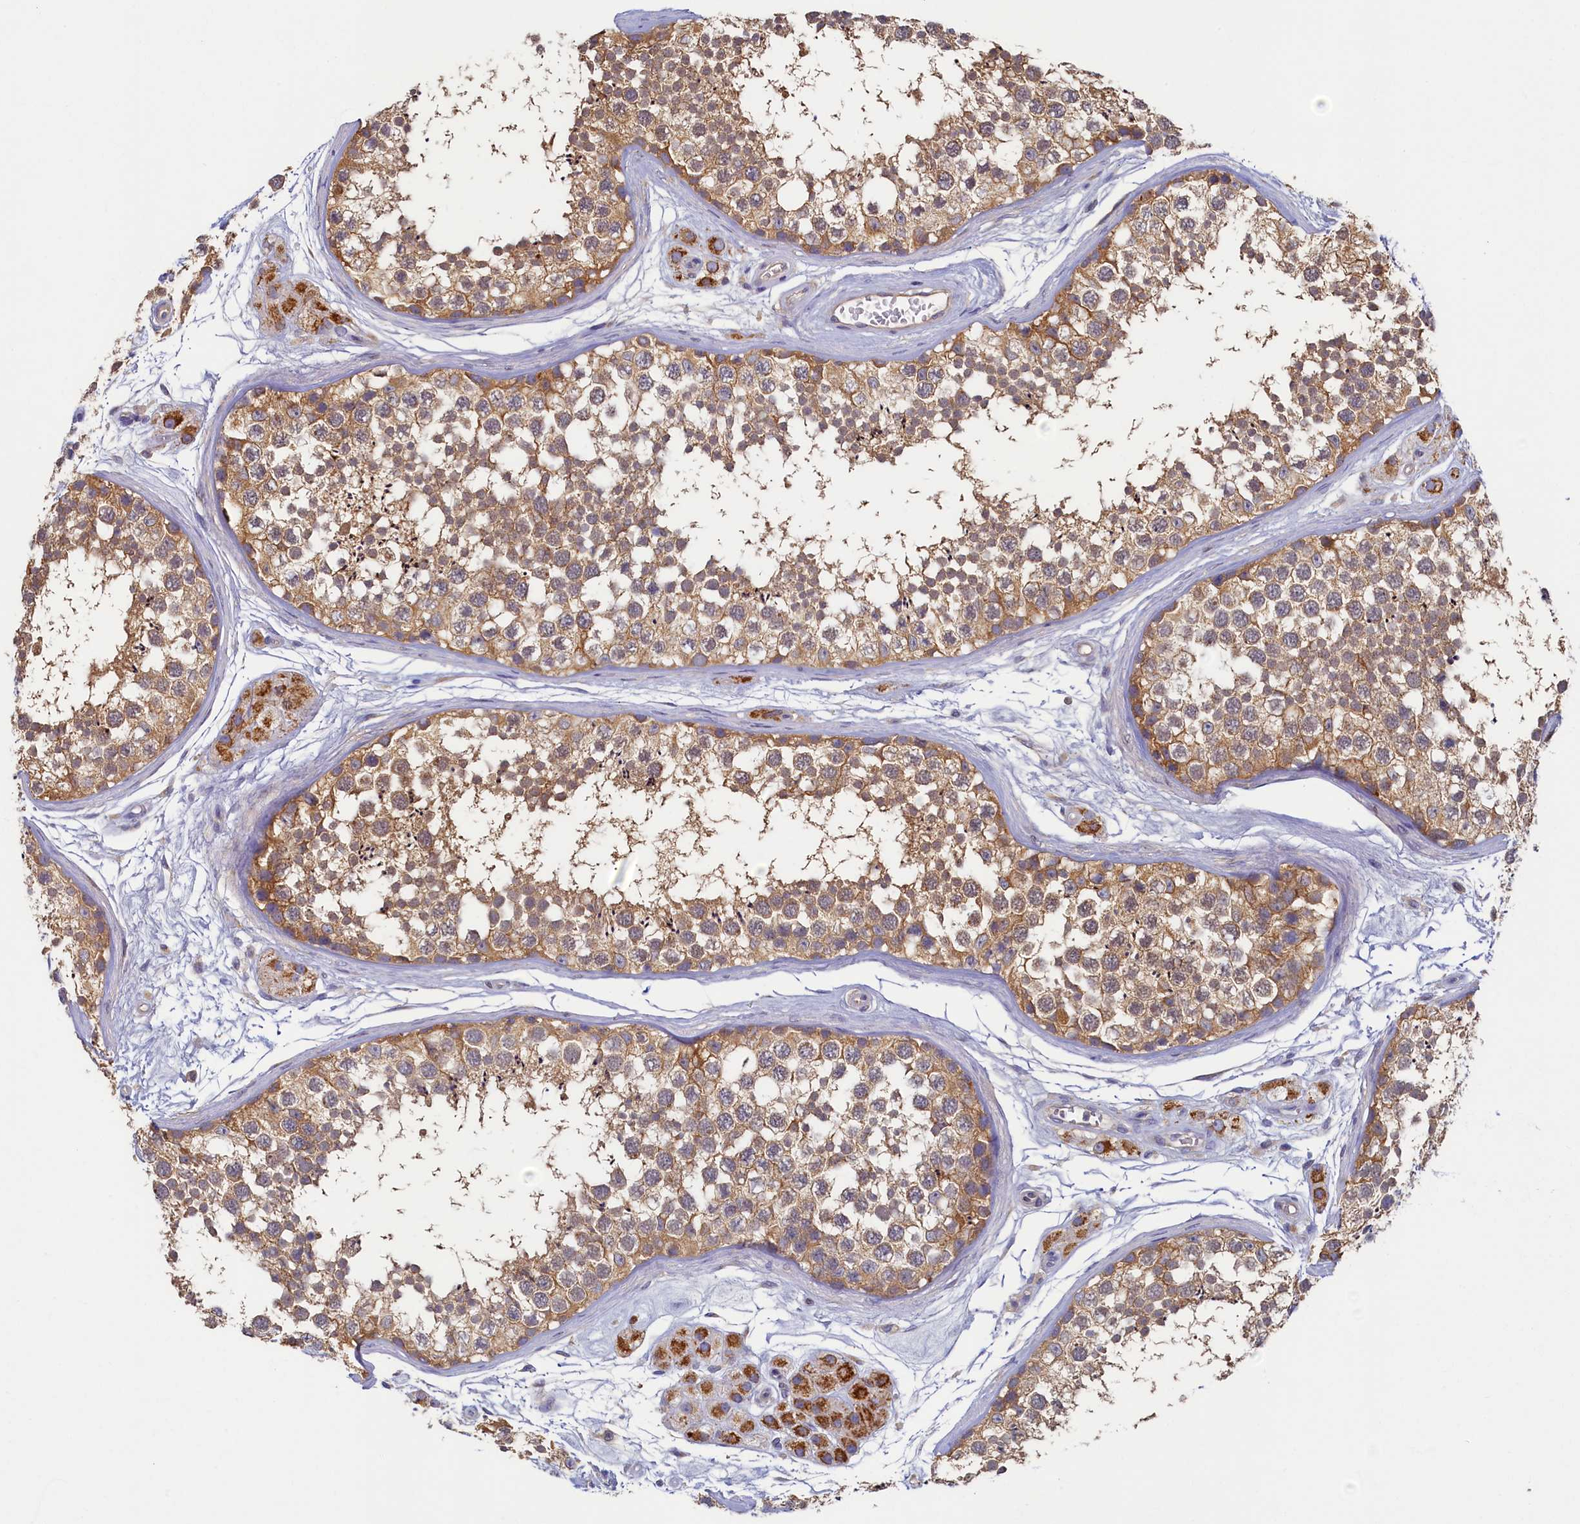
{"staining": {"intensity": "moderate", "quantity": ">75%", "location": "cytoplasmic/membranous"}, "tissue": "testis", "cell_type": "Cells in seminiferous ducts", "image_type": "normal", "snomed": [{"axis": "morphology", "description": "Normal tissue, NOS"}, {"axis": "topography", "description": "Testis"}], "caption": "High-power microscopy captured an immunohistochemistry image of benign testis, revealing moderate cytoplasmic/membranous expression in approximately >75% of cells in seminiferous ducts. The staining was performed using DAB to visualize the protein expression in brown, while the nuclei were stained in blue with hematoxylin (Magnification: 20x).", "gene": "TIMM8B", "patient": {"sex": "male", "age": 56}}